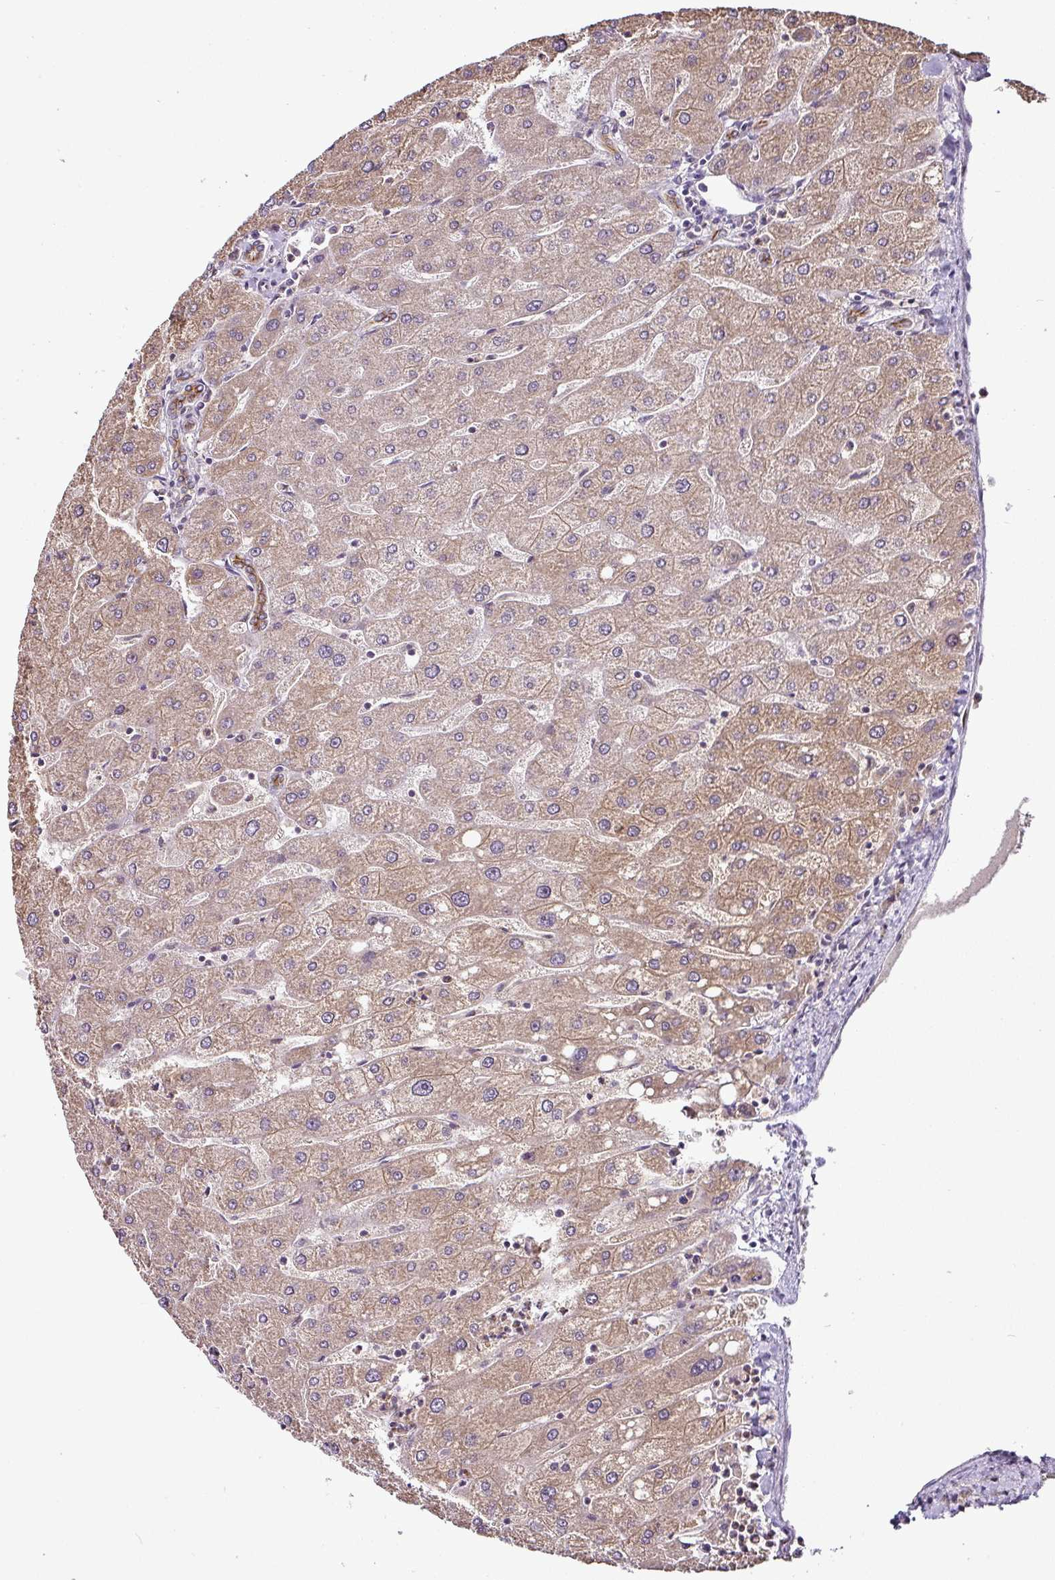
{"staining": {"intensity": "moderate", "quantity": ">75%", "location": "cytoplasmic/membranous"}, "tissue": "liver", "cell_type": "Cholangiocytes", "image_type": "normal", "snomed": [{"axis": "morphology", "description": "Normal tissue, NOS"}, {"axis": "topography", "description": "Liver"}], "caption": "High-power microscopy captured an IHC photomicrograph of unremarkable liver, revealing moderate cytoplasmic/membranous expression in approximately >75% of cholangiocytes.", "gene": "DCAF13", "patient": {"sex": "male", "age": 67}}